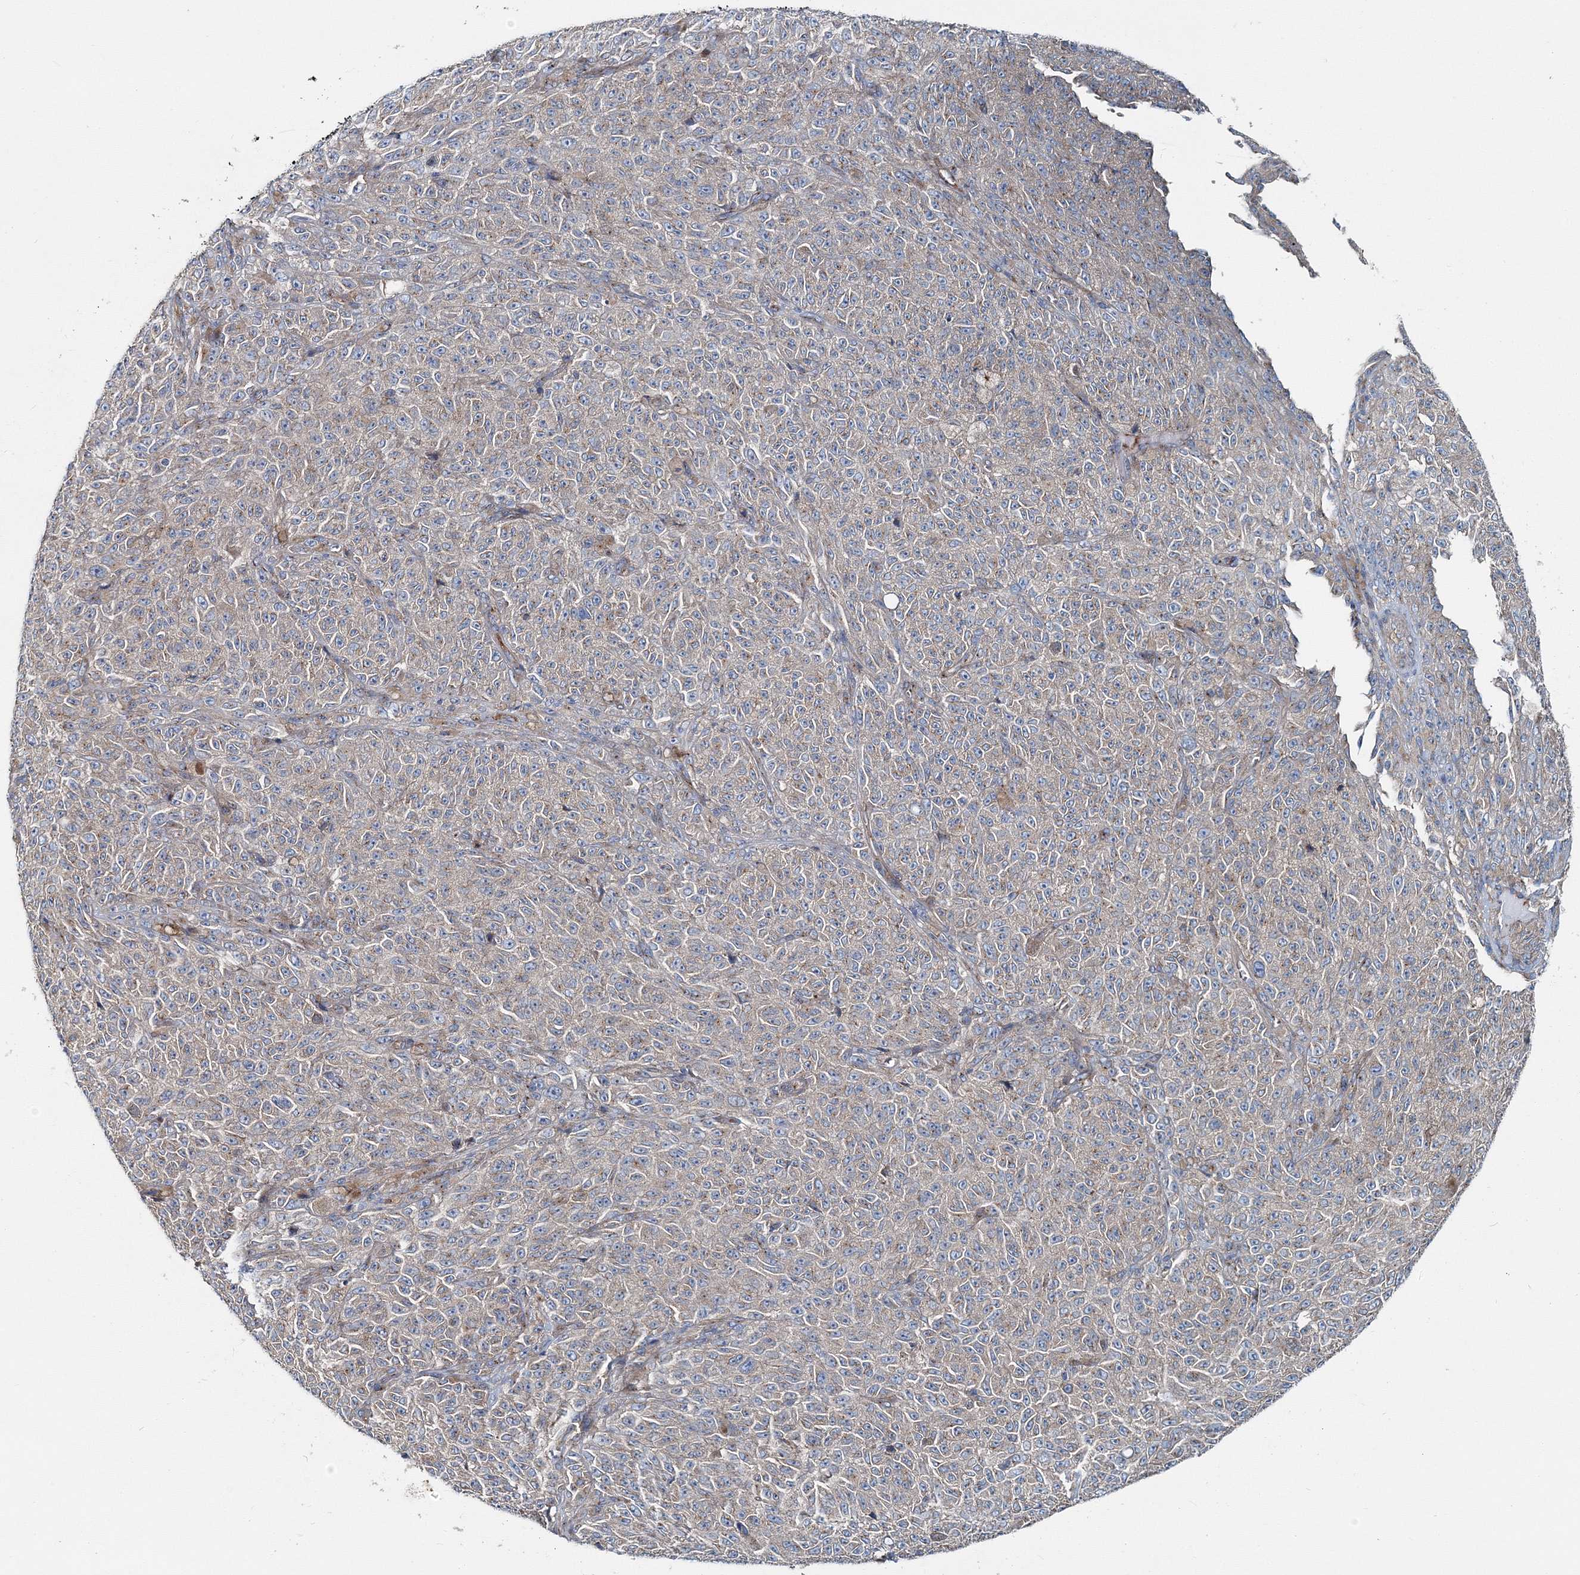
{"staining": {"intensity": "weak", "quantity": "25%-75%", "location": "cytoplasmic/membranous"}, "tissue": "melanoma", "cell_type": "Tumor cells", "image_type": "cancer", "snomed": [{"axis": "morphology", "description": "Malignant melanoma, NOS"}, {"axis": "topography", "description": "Skin"}], "caption": "Brown immunohistochemical staining in human malignant melanoma reveals weak cytoplasmic/membranous expression in about 25%-75% of tumor cells.", "gene": "MPHOSPH9", "patient": {"sex": "female", "age": 82}}